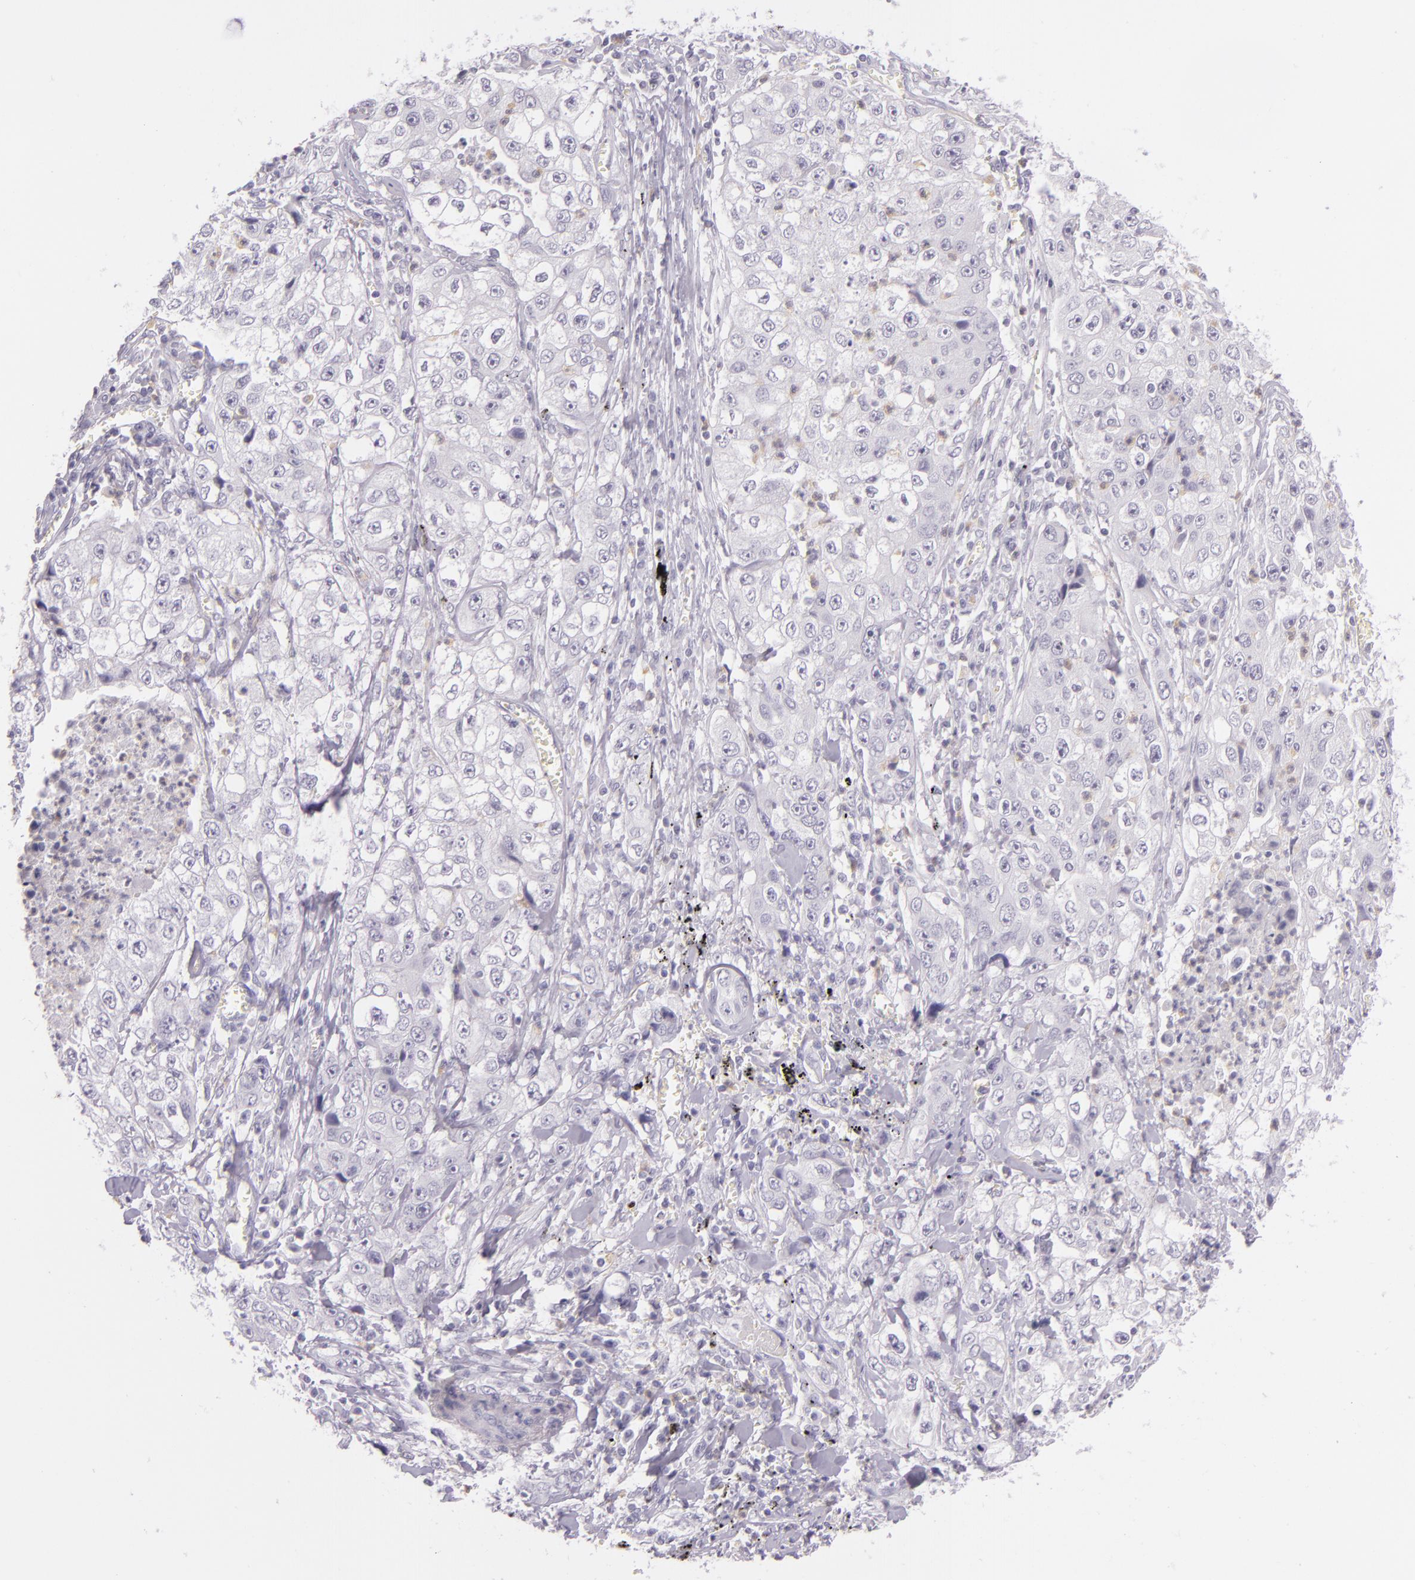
{"staining": {"intensity": "negative", "quantity": "none", "location": "none"}, "tissue": "lung cancer", "cell_type": "Tumor cells", "image_type": "cancer", "snomed": [{"axis": "morphology", "description": "Squamous cell carcinoma, NOS"}, {"axis": "topography", "description": "Lung"}], "caption": "A high-resolution photomicrograph shows immunohistochemistry (IHC) staining of lung cancer, which demonstrates no significant staining in tumor cells. The staining was performed using DAB to visualize the protein expression in brown, while the nuclei were stained in blue with hematoxylin (Magnification: 20x).", "gene": "CBS", "patient": {"sex": "male", "age": 64}}